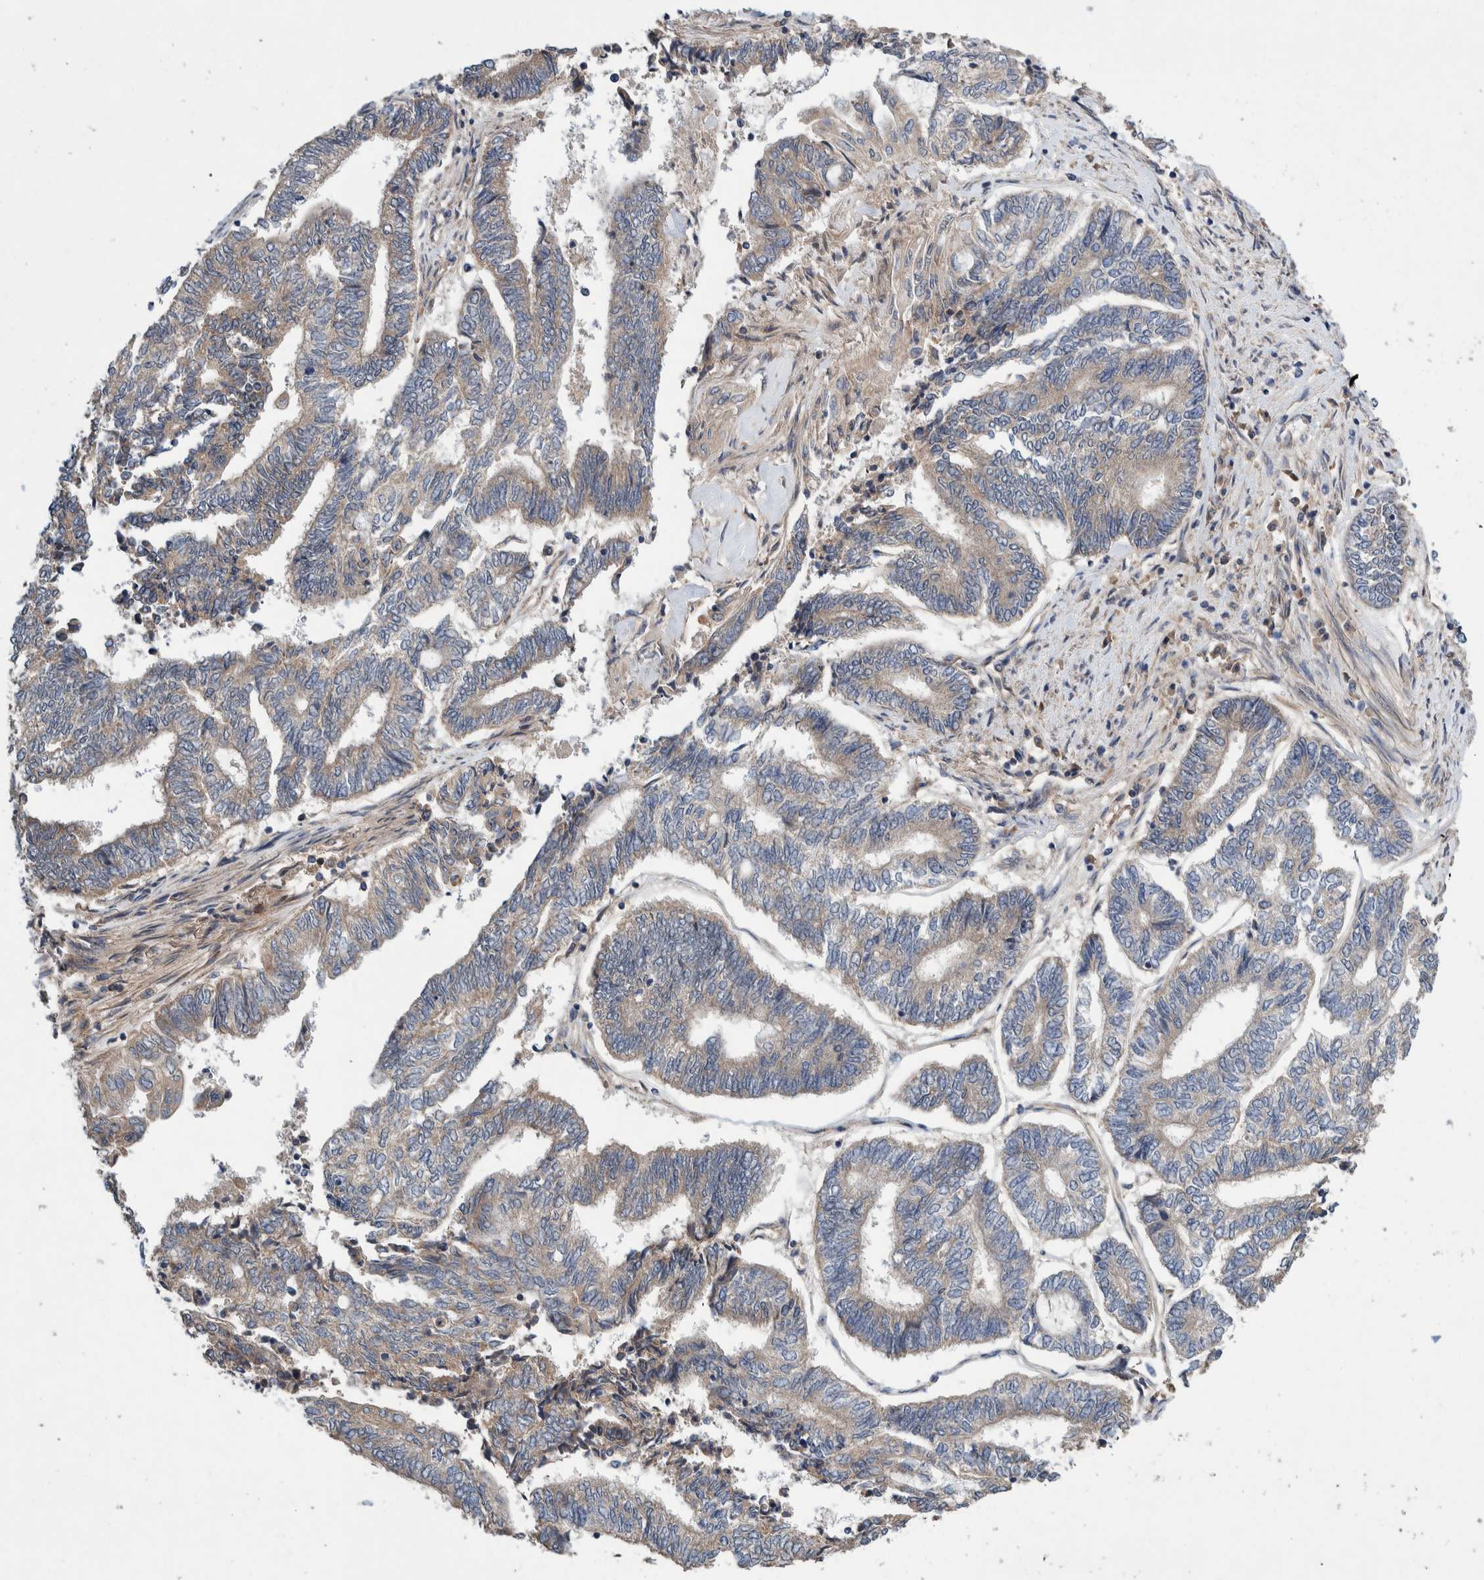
{"staining": {"intensity": "weak", "quantity": "25%-75%", "location": "cytoplasmic/membranous"}, "tissue": "endometrial cancer", "cell_type": "Tumor cells", "image_type": "cancer", "snomed": [{"axis": "morphology", "description": "Adenocarcinoma, NOS"}, {"axis": "topography", "description": "Uterus"}, {"axis": "topography", "description": "Endometrium"}], "caption": "Tumor cells demonstrate low levels of weak cytoplasmic/membranous staining in about 25%-75% of cells in endometrial cancer.", "gene": "PIK3R6", "patient": {"sex": "female", "age": 70}}